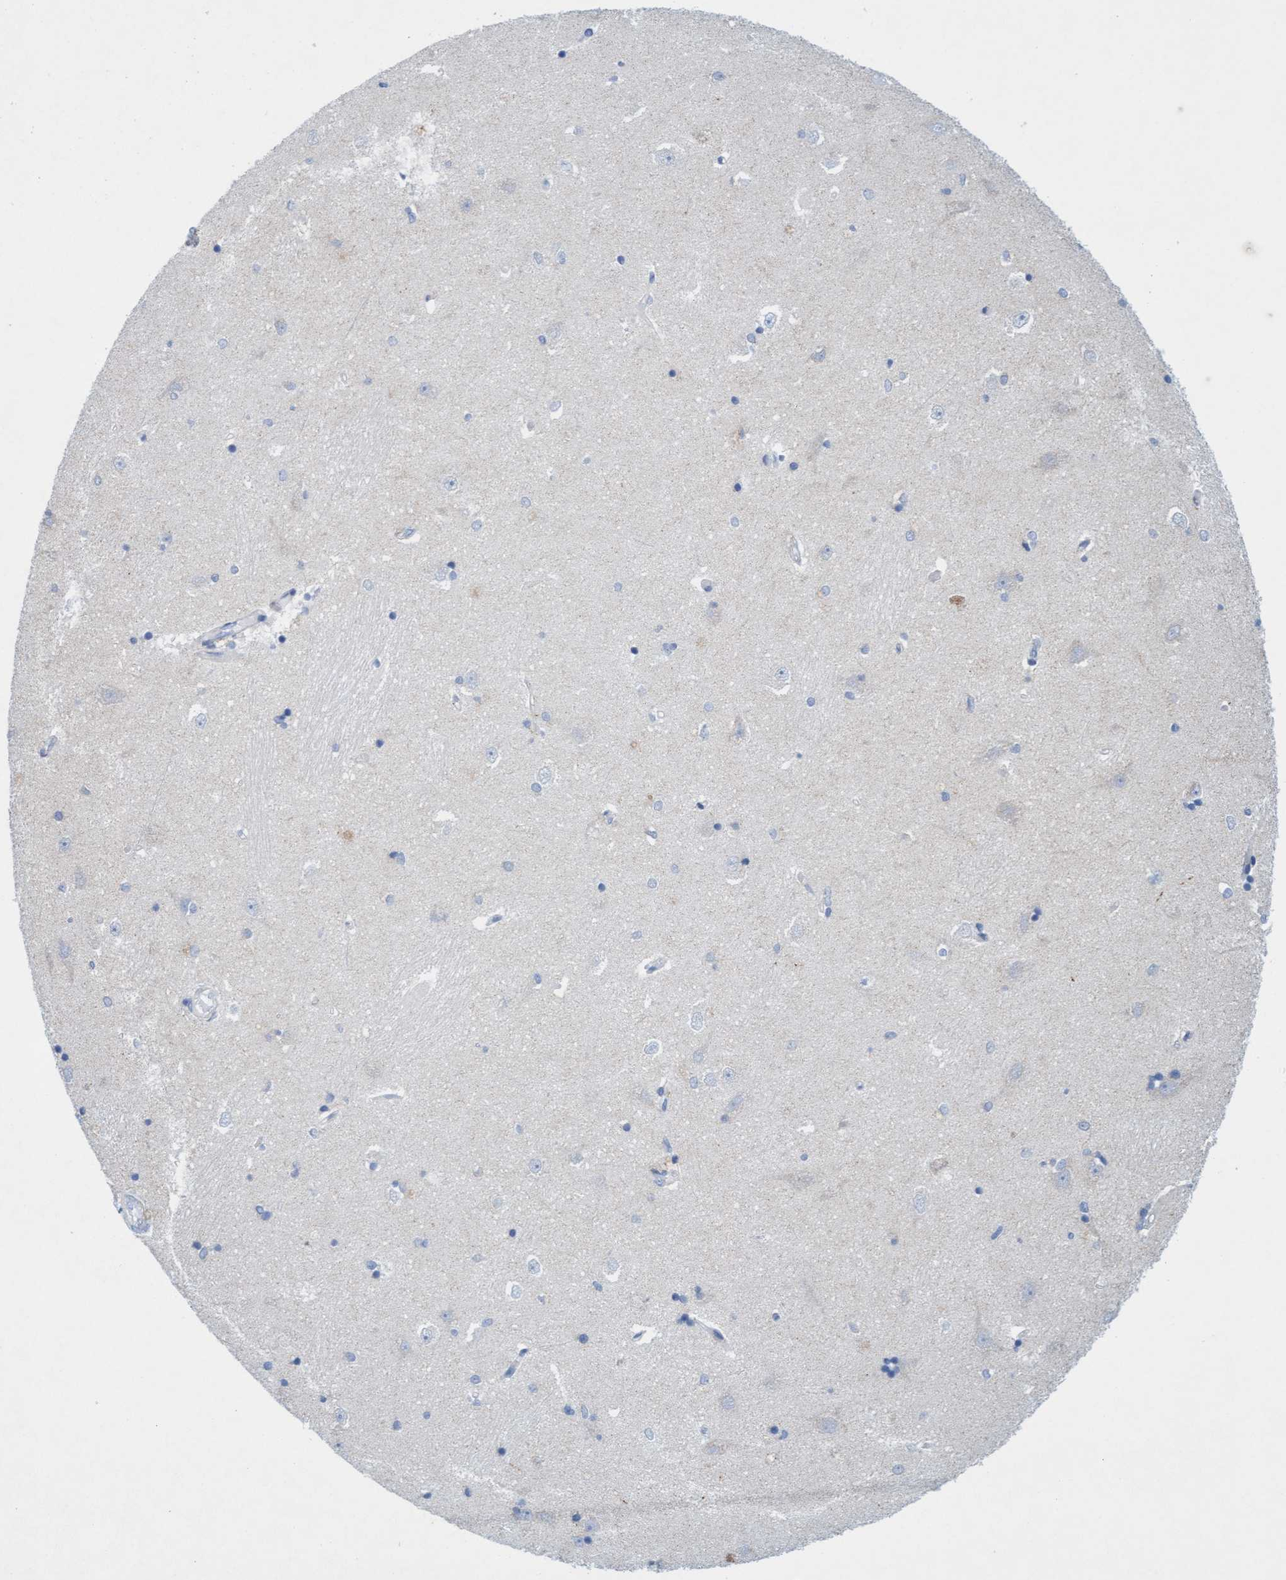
{"staining": {"intensity": "moderate", "quantity": "<25%", "location": "cytoplasmic/membranous"}, "tissue": "hippocampus", "cell_type": "Glial cells", "image_type": "normal", "snomed": [{"axis": "morphology", "description": "Normal tissue, NOS"}, {"axis": "topography", "description": "Hippocampus"}], "caption": "Protein expression by immunohistochemistry reveals moderate cytoplasmic/membranous staining in approximately <25% of glial cells in benign hippocampus.", "gene": "SGSH", "patient": {"sex": "male", "age": 45}}